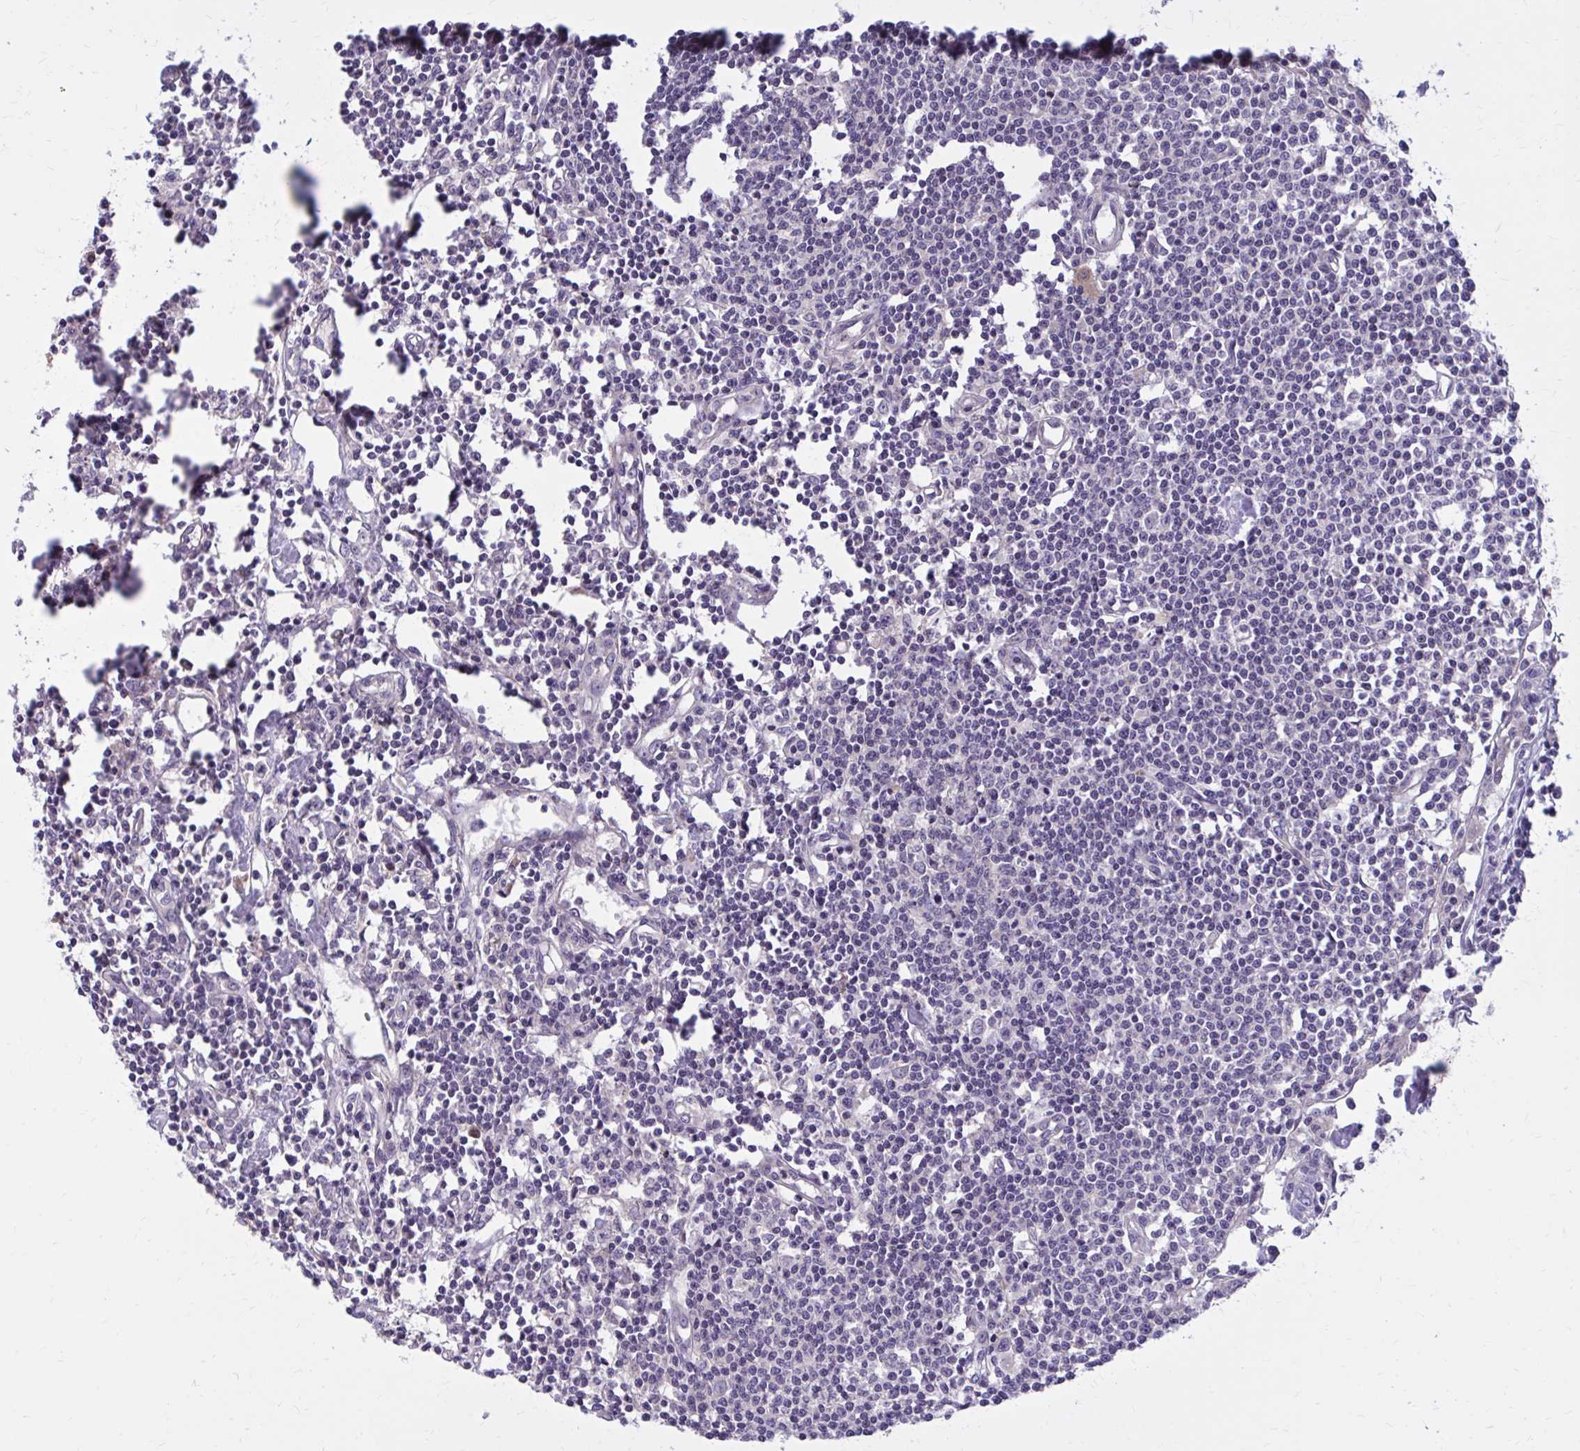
{"staining": {"intensity": "moderate", "quantity": "25%-75%", "location": "cytoplasmic/membranous"}, "tissue": "lymph node", "cell_type": "Germinal center cells", "image_type": "normal", "snomed": [{"axis": "morphology", "description": "Normal tissue, NOS"}, {"axis": "topography", "description": "Lymph node"}], "caption": "An immunohistochemistry image of benign tissue is shown. Protein staining in brown shows moderate cytoplasmic/membranous positivity in lymph node within germinal center cells.", "gene": "DBI", "patient": {"sex": "female", "age": 78}}